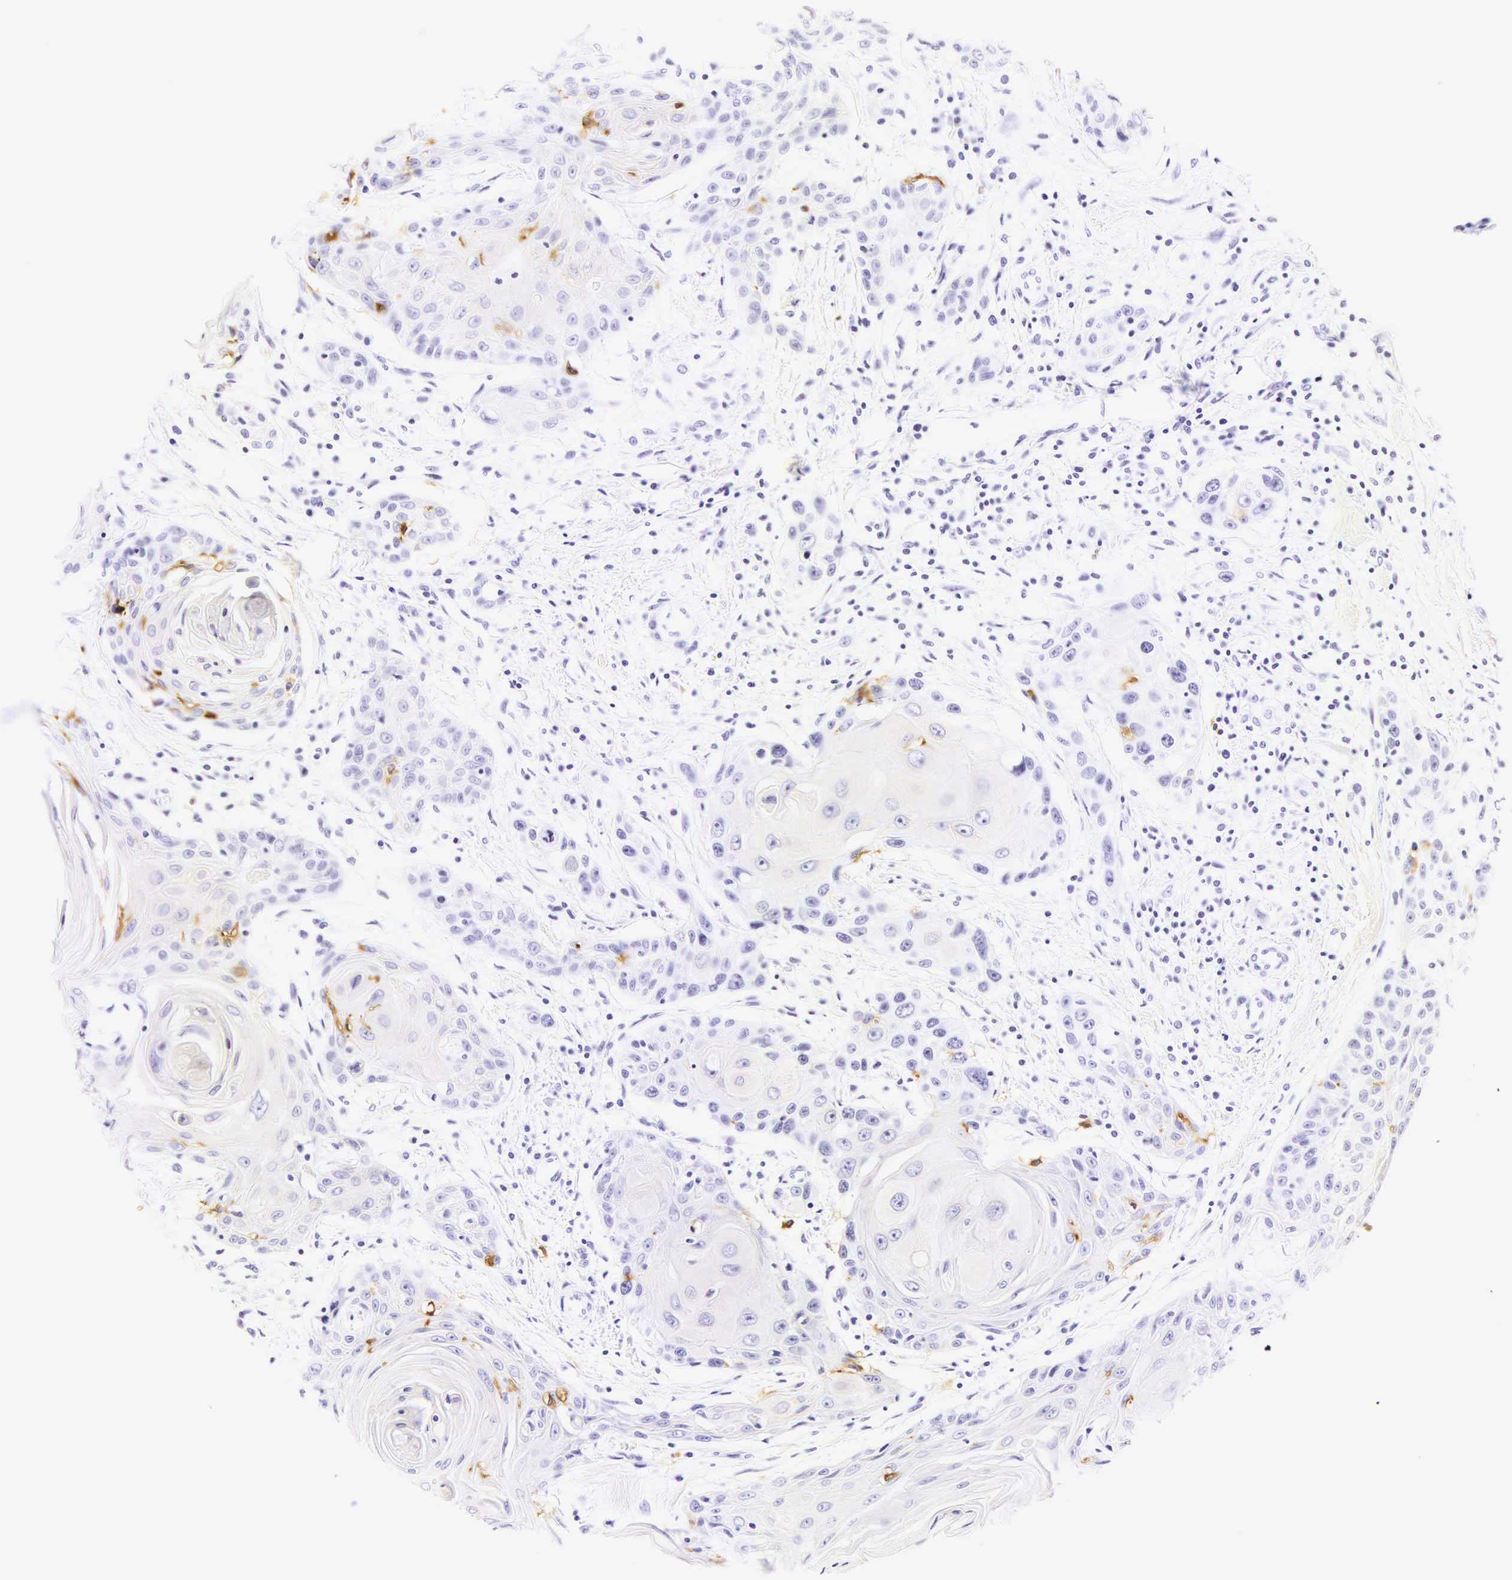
{"staining": {"intensity": "weak", "quantity": "<25%", "location": "cytoplasmic/membranous"}, "tissue": "head and neck cancer", "cell_type": "Tumor cells", "image_type": "cancer", "snomed": [{"axis": "morphology", "description": "Squamous cell carcinoma, NOS"}, {"axis": "morphology", "description": "Squamous cell carcinoma, metastatic, NOS"}, {"axis": "topography", "description": "Lymph node"}, {"axis": "topography", "description": "Salivary gland"}, {"axis": "topography", "description": "Head-Neck"}], "caption": "Immunohistochemistry of human head and neck squamous cell carcinoma displays no positivity in tumor cells.", "gene": "CD1A", "patient": {"sex": "female", "age": 74}}